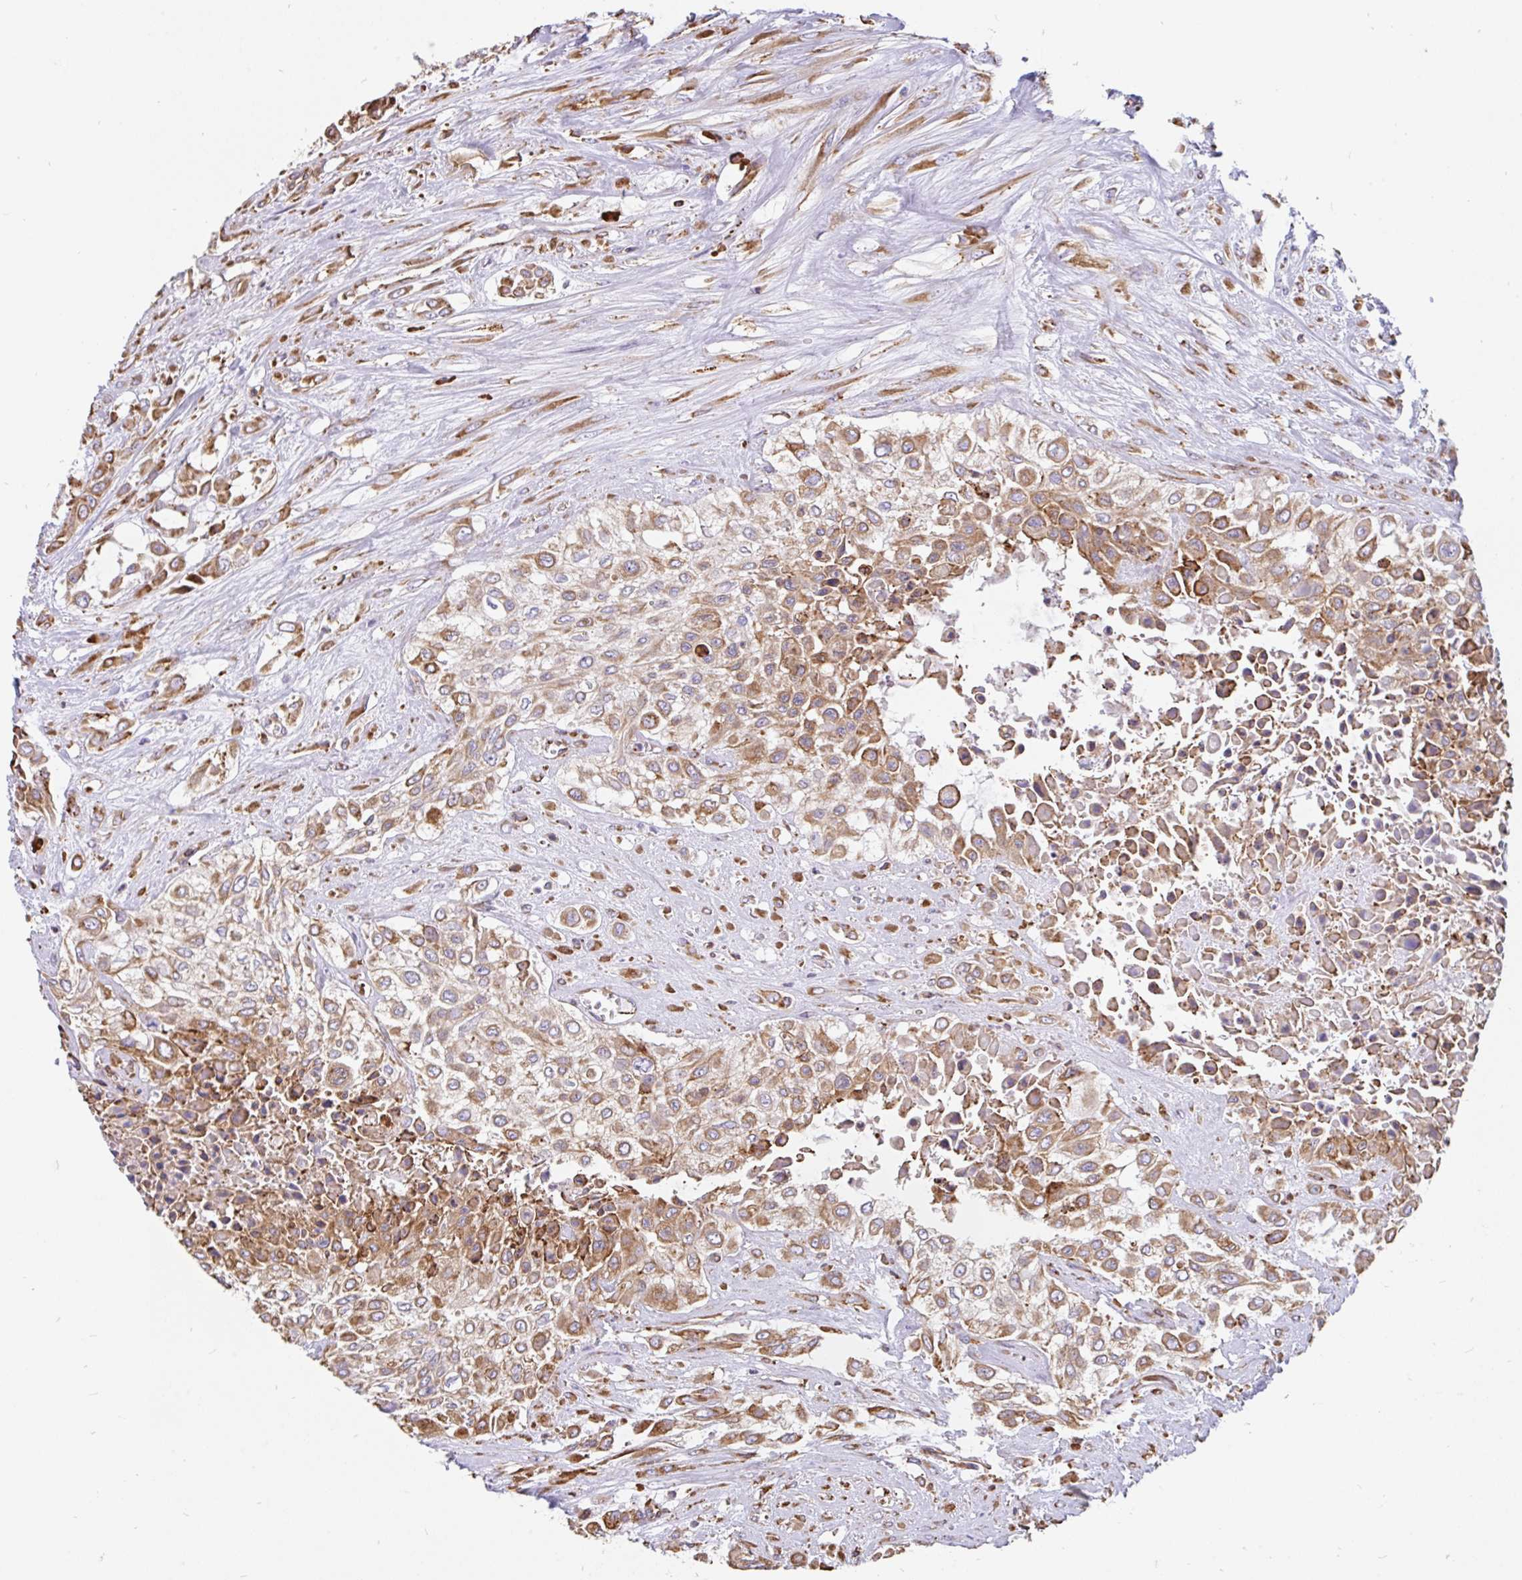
{"staining": {"intensity": "moderate", "quantity": ">75%", "location": "cytoplasmic/membranous"}, "tissue": "urothelial cancer", "cell_type": "Tumor cells", "image_type": "cancer", "snomed": [{"axis": "morphology", "description": "Urothelial carcinoma, High grade"}, {"axis": "topography", "description": "Urinary bladder"}], "caption": "Immunohistochemistry (IHC) staining of urothelial cancer, which reveals medium levels of moderate cytoplasmic/membranous positivity in approximately >75% of tumor cells indicating moderate cytoplasmic/membranous protein expression. The staining was performed using DAB (3,3'-diaminobenzidine) (brown) for protein detection and nuclei were counterstained in hematoxylin (blue).", "gene": "EML5", "patient": {"sex": "male", "age": 57}}